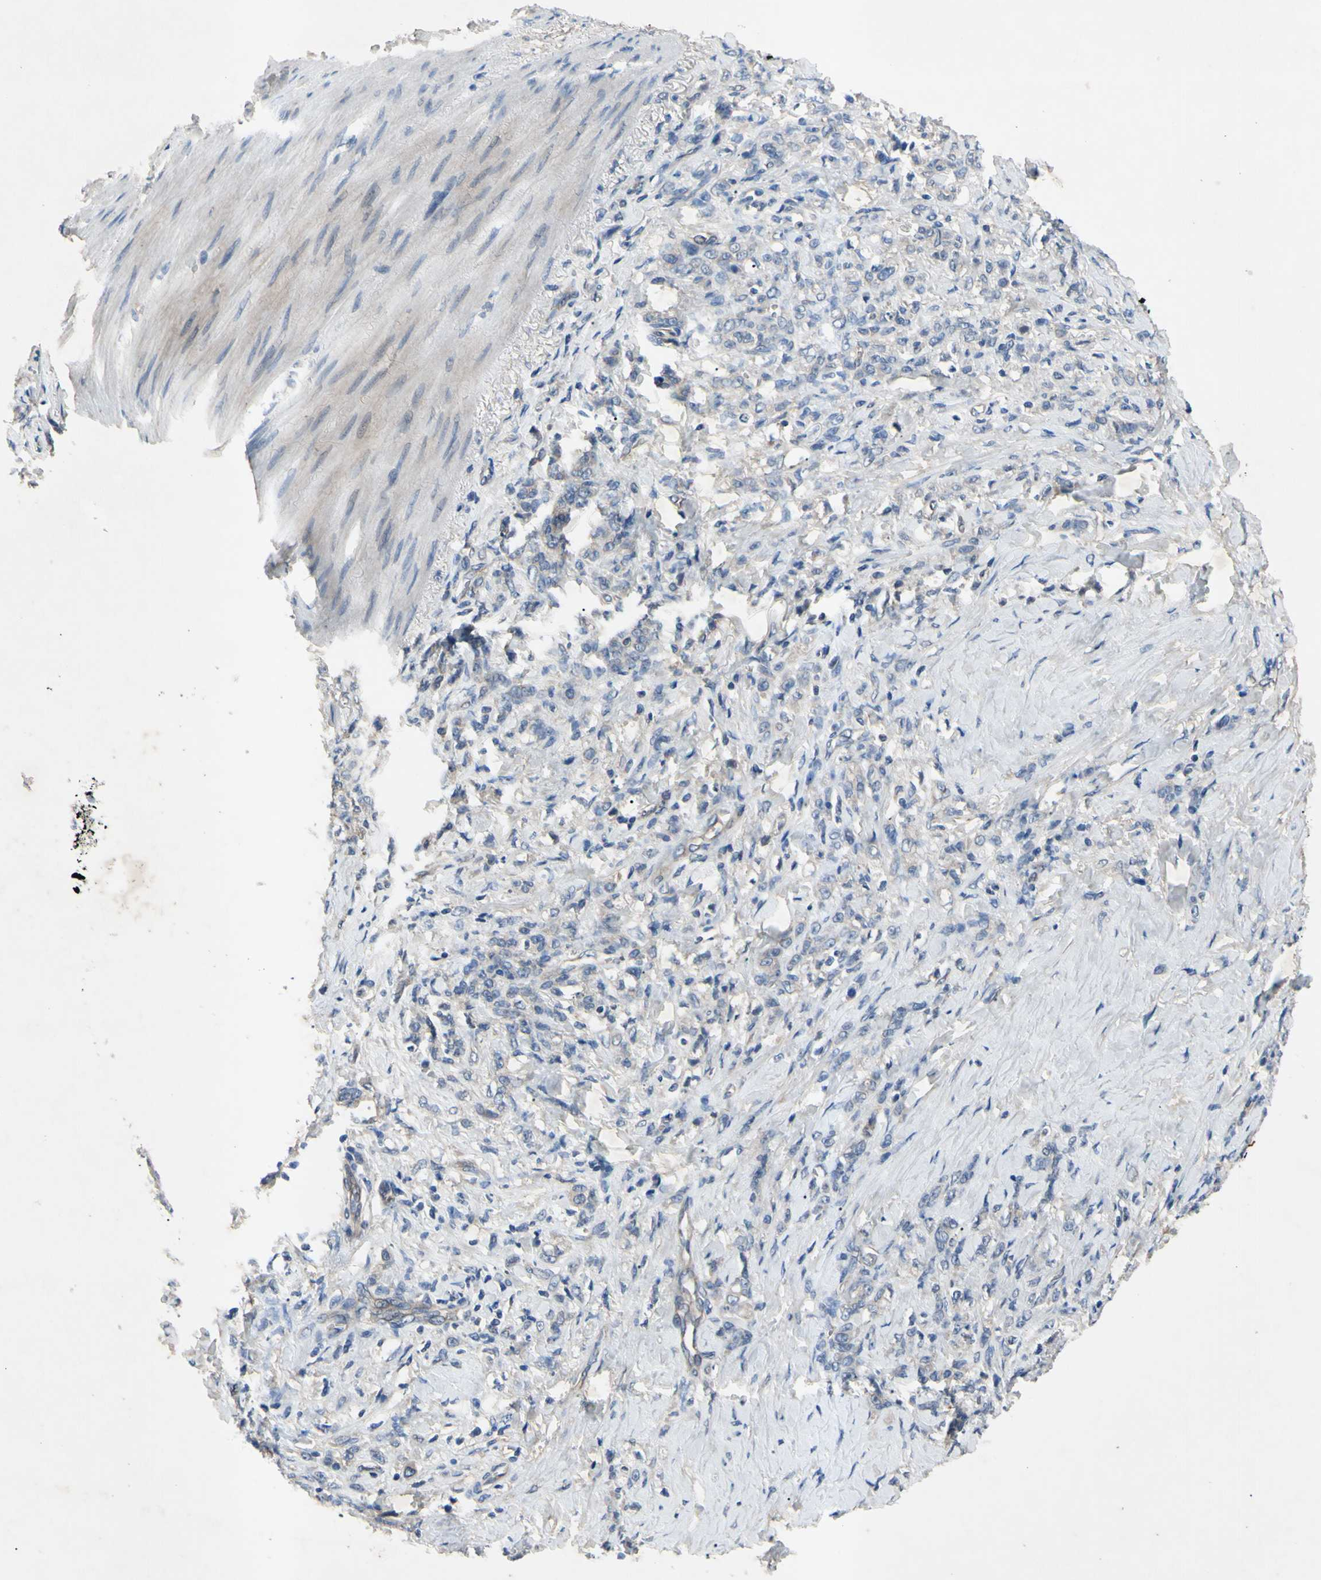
{"staining": {"intensity": "negative", "quantity": "none", "location": "none"}, "tissue": "stomach cancer", "cell_type": "Tumor cells", "image_type": "cancer", "snomed": [{"axis": "morphology", "description": "Adenocarcinoma, NOS"}, {"axis": "topography", "description": "Stomach"}], "caption": "This is an IHC photomicrograph of stomach cancer (adenocarcinoma). There is no expression in tumor cells.", "gene": "HILPDA", "patient": {"sex": "male", "age": 82}}